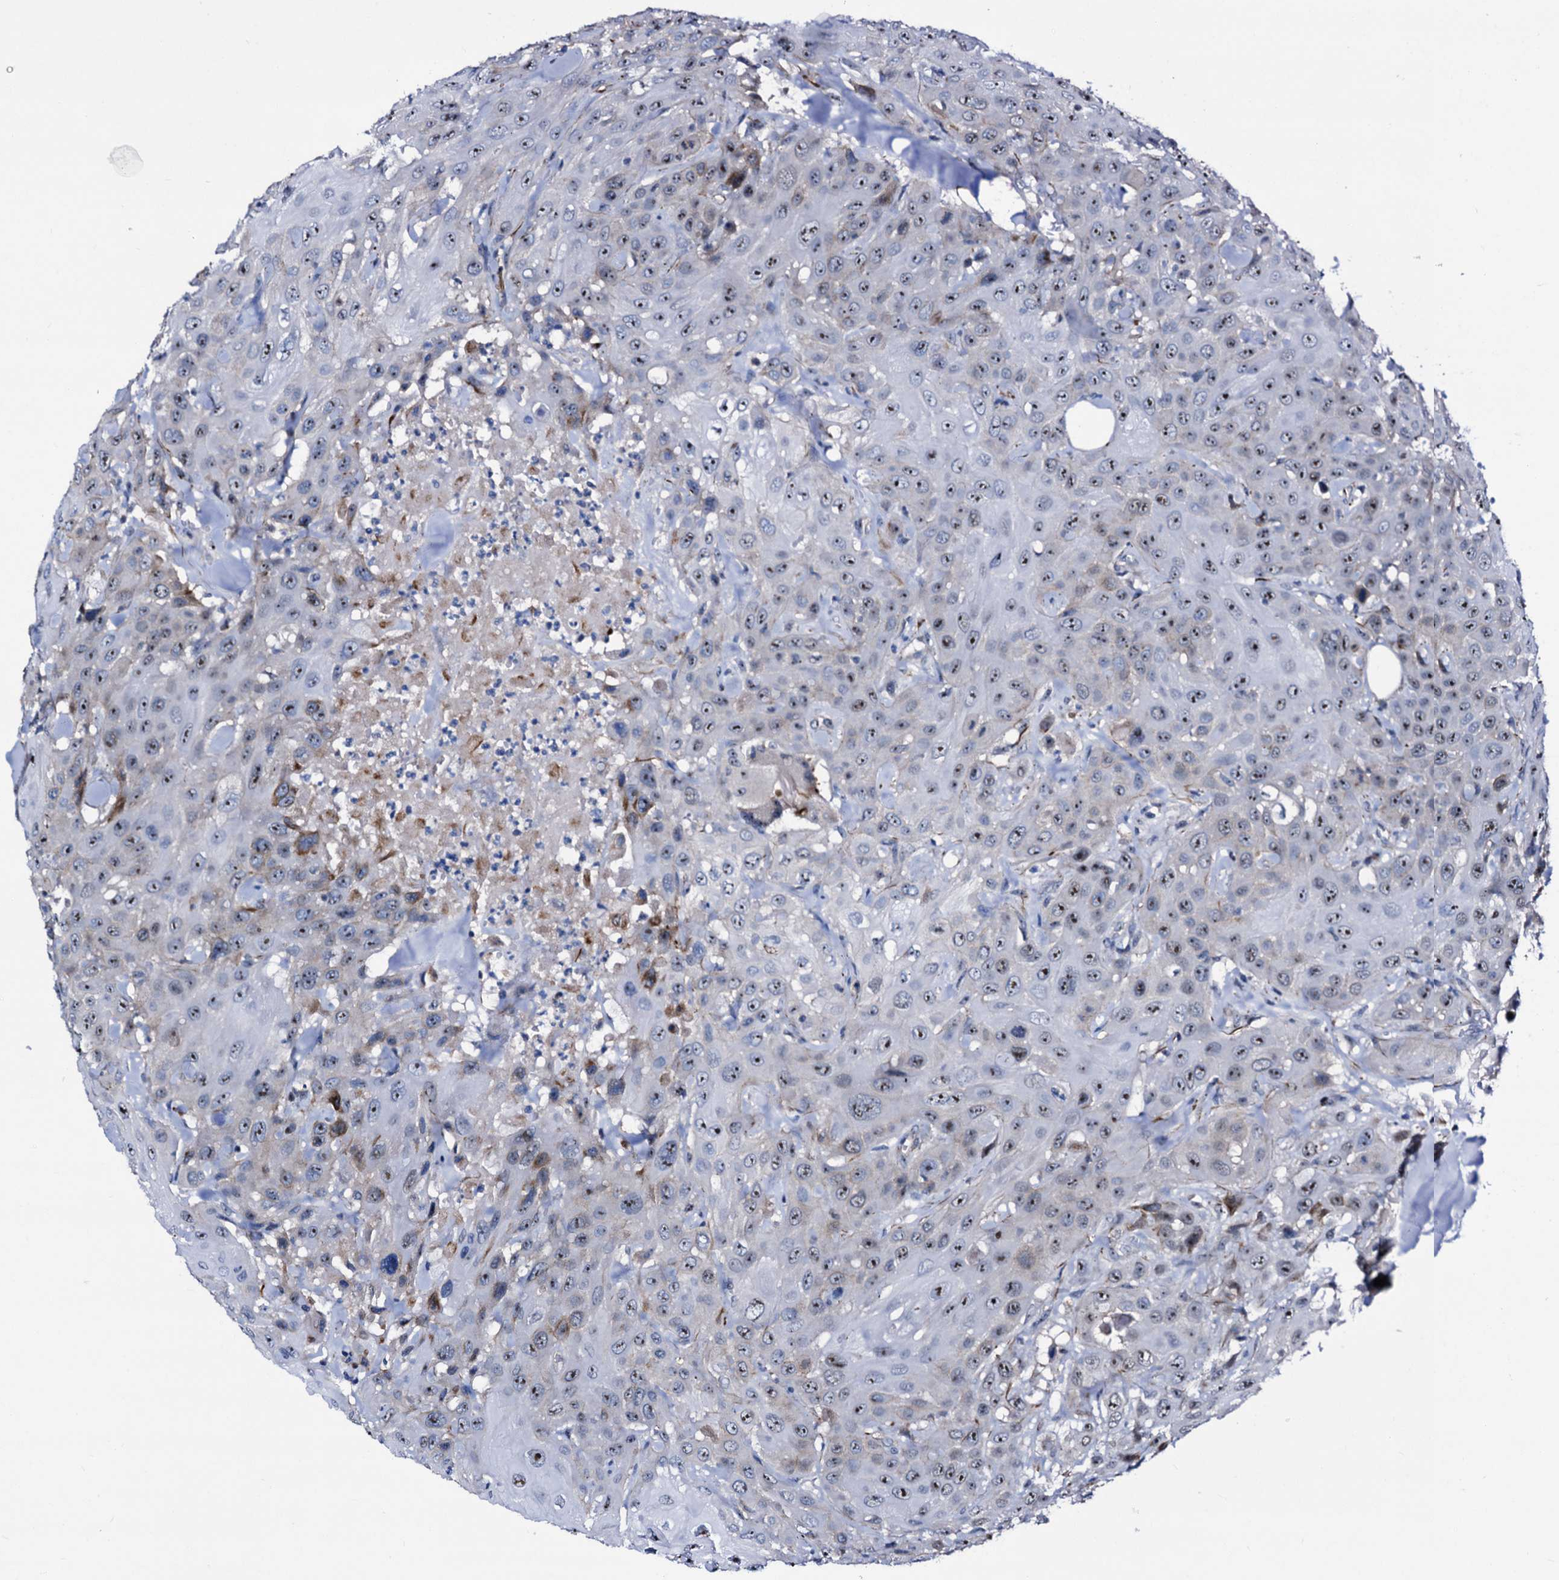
{"staining": {"intensity": "moderate", "quantity": ">75%", "location": "nuclear"}, "tissue": "head and neck cancer", "cell_type": "Tumor cells", "image_type": "cancer", "snomed": [{"axis": "morphology", "description": "Squamous cell carcinoma, NOS"}, {"axis": "topography", "description": "Head-Neck"}], "caption": "Head and neck squamous cell carcinoma tissue shows moderate nuclear positivity in about >75% of tumor cells", "gene": "EMG1", "patient": {"sex": "male", "age": 81}}